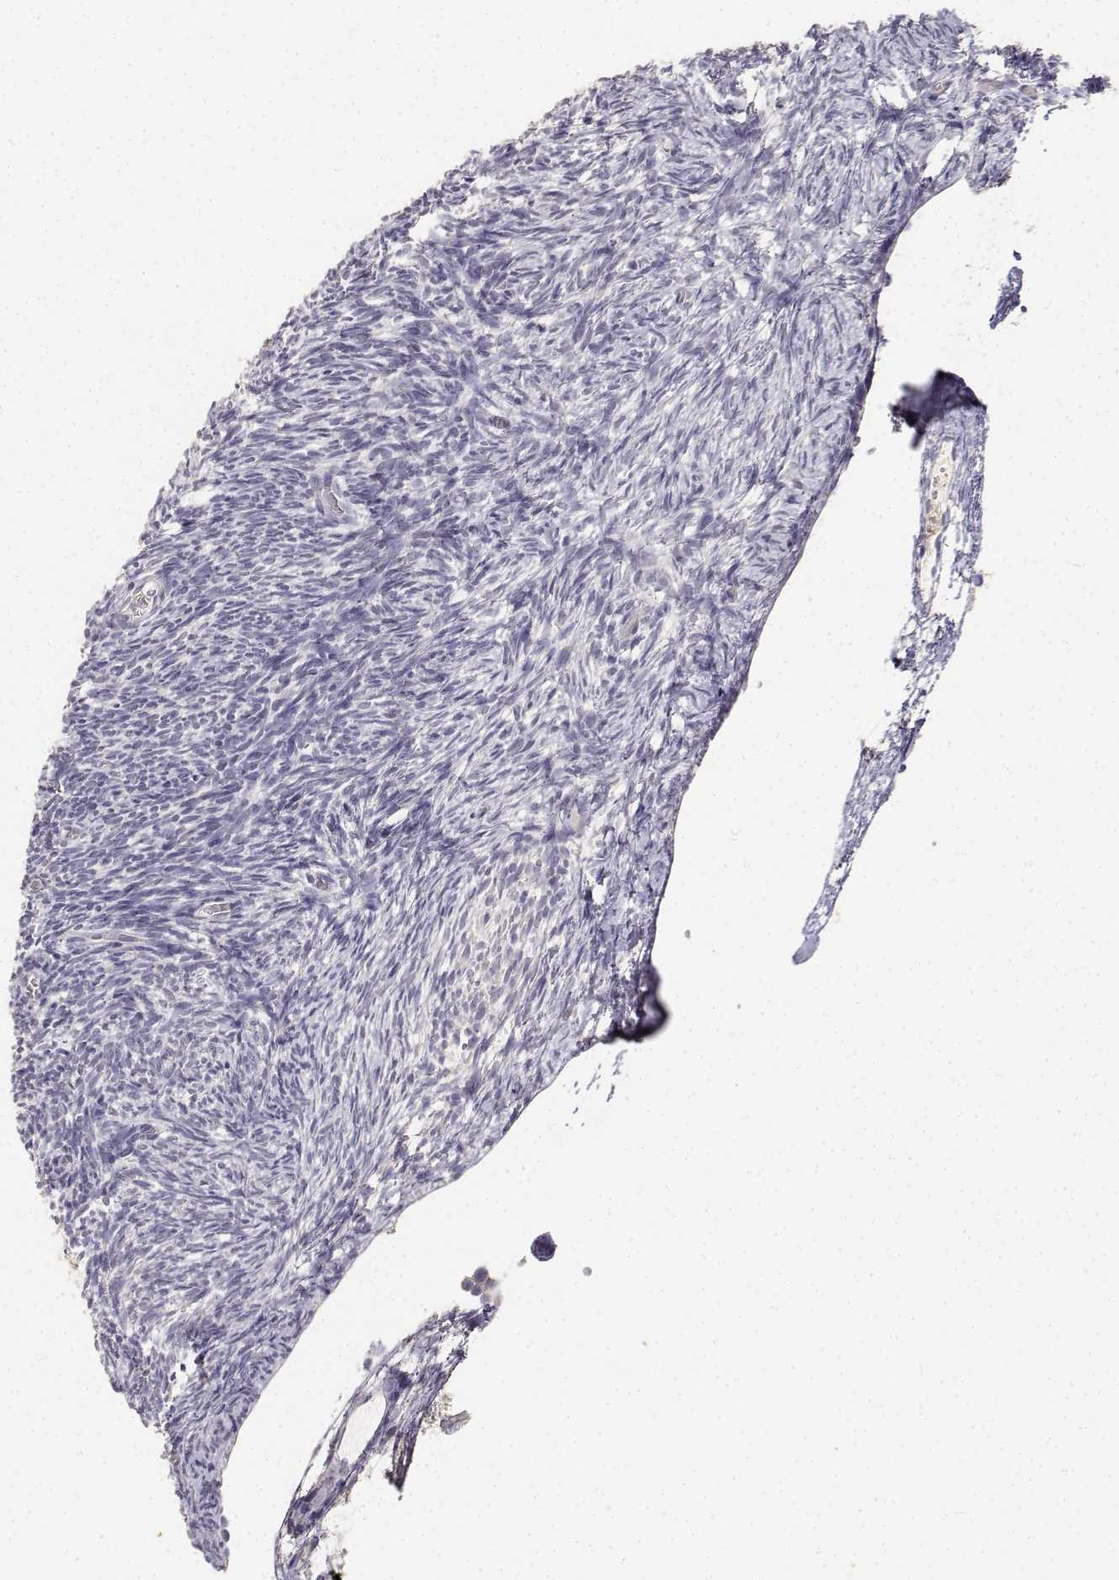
{"staining": {"intensity": "negative", "quantity": "none", "location": "none"}, "tissue": "ovary", "cell_type": "Ovarian stroma cells", "image_type": "normal", "snomed": [{"axis": "morphology", "description": "Normal tissue, NOS"}, {"axis": "topography", "description": "Ovary"}], "caption": "Image shows no protein staining in ovarian stroma cells of normal ovary.", "gene": "PAEP", "patient": {"sex": "female", "age": 39}}